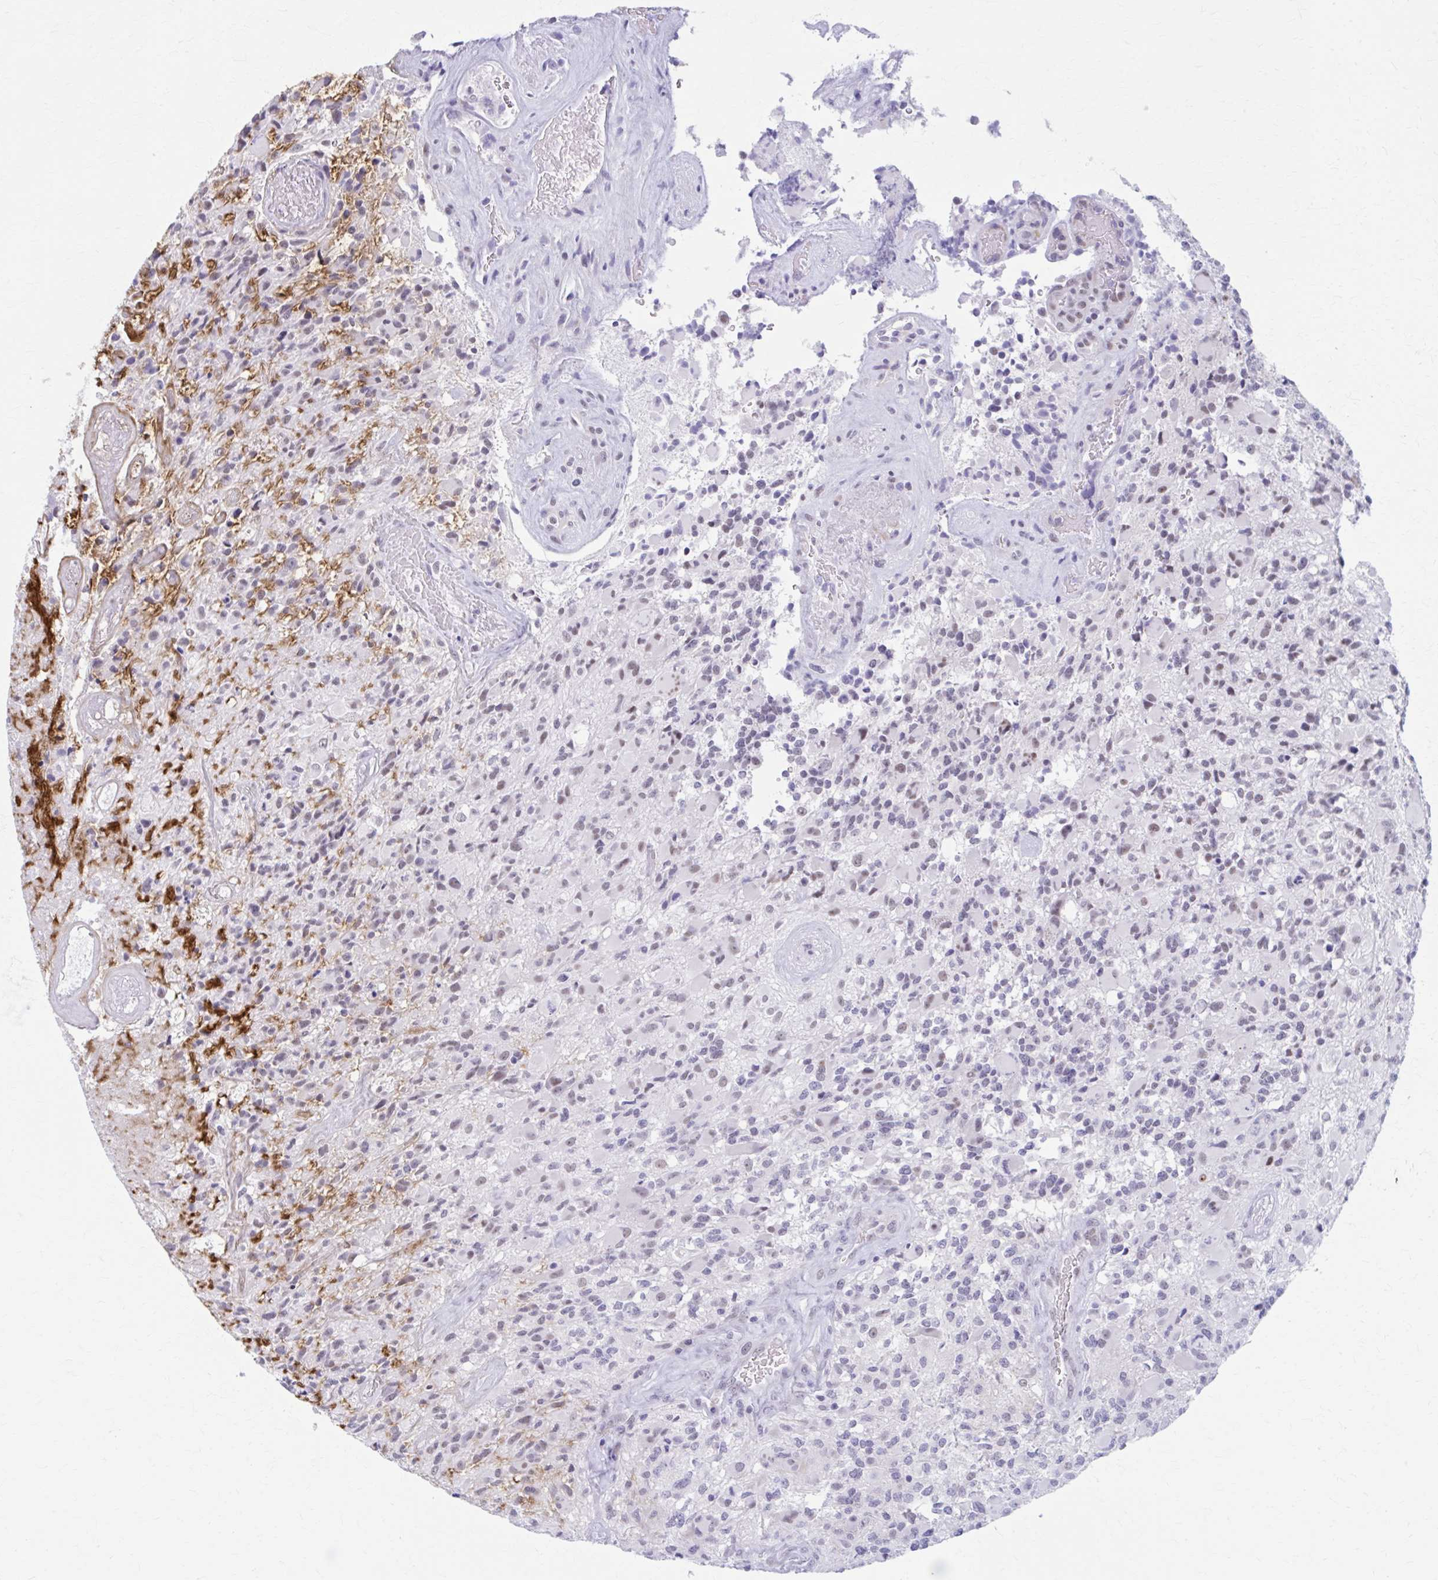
{"staining": {"intensity": "weak", "quantity": "<25%", "location": "nuclear"}, "tissue": "glioma", "cell_type": "Tumor cells", "image_type": "cancer", "snomed": [{"axis": "morphology", "description": "Glioma, malignant, High grade"}, {"axis": "topography", "description": "Brain"}], "caption": "Human glioma stained for a protein using immunohistochemistry exhibits no staining in tumor cells.", "gene": "CCDC105", "patient": {"sex": "female", "age": 65}}